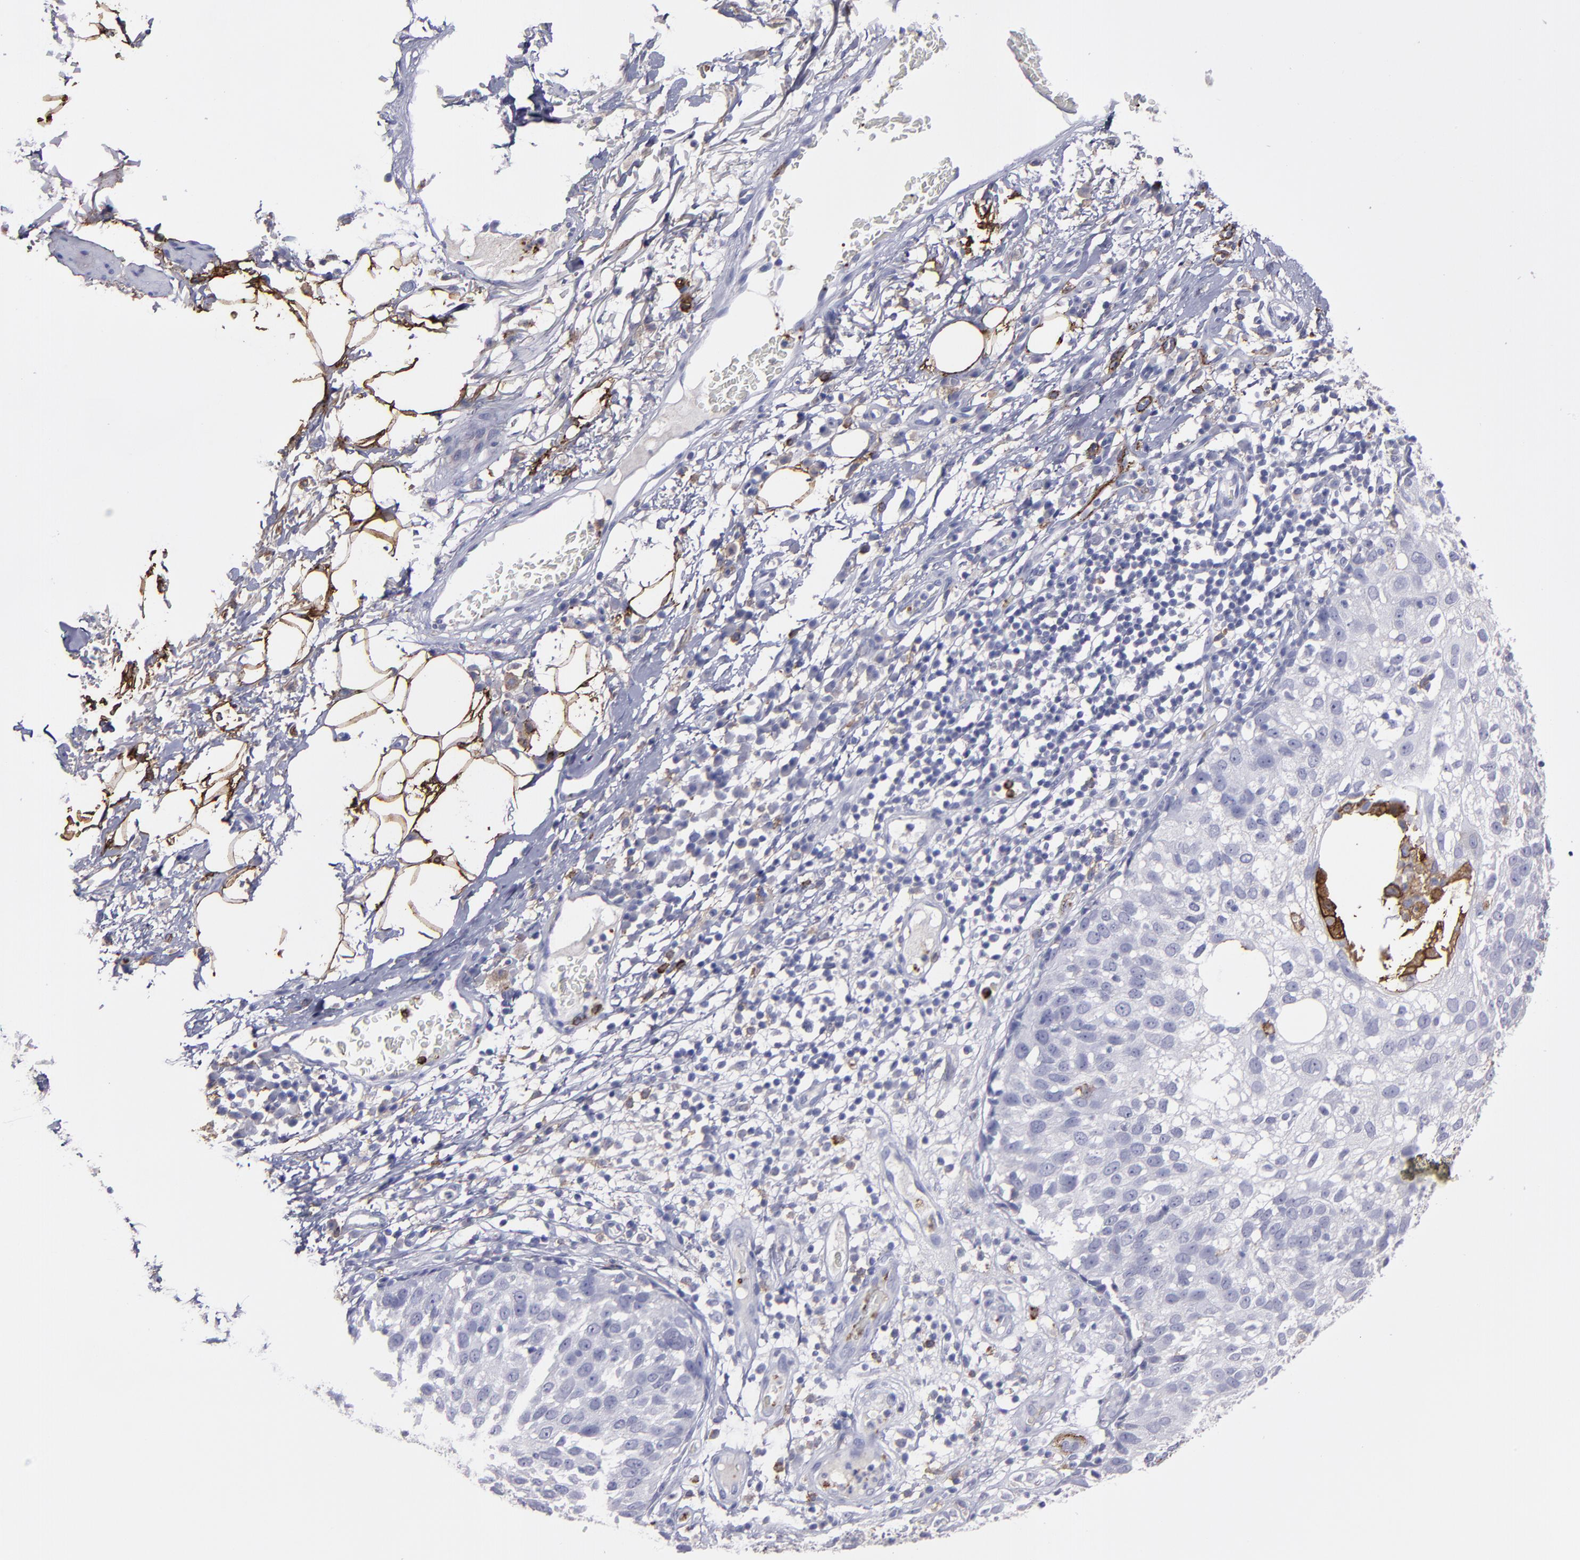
{"staining": {"intensity": "negative", "quantity": "none", "location": "none"}, "tissue": "skin cancer", "cell_type": "Tumor cells", "image_type": "cancer", "snomed": [{"axis": "morphology", "description": "Squamous cell carcinoma, NOS"}, {"axis": "topography", "description": "Skin"}], "caption": "The photomicrograph demonstrates no staining of tumor cells in squamous cell carcinoma (skin).", "gene": "CD36", "patient": {"sex": "male", "age": 87}}